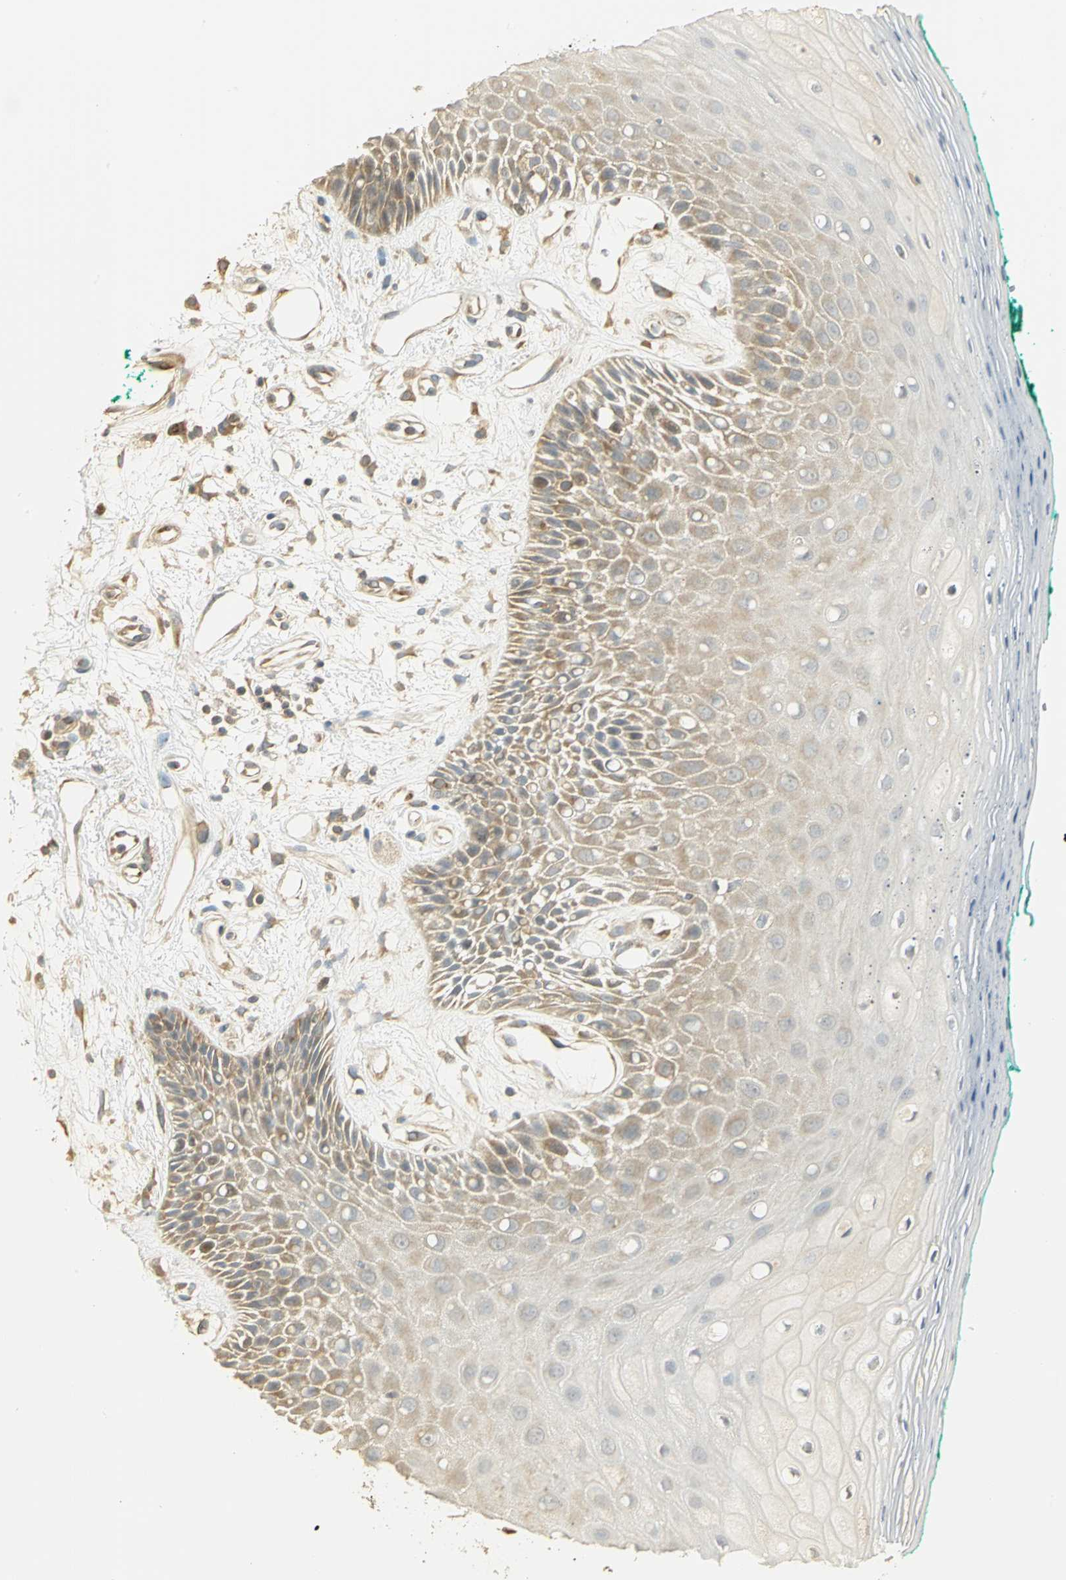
{"staining": {"intensity": "moderate", "quantity": ">75%", "location": "cytoplasmic/membranous"}, "tissue": "oral mucosa", "cell_type": "Squamous epithelial cells", "image_type": "normal", "snomed": [{"axis": "morphology", "description": "Normal tissue, NOS"}, {"axis": "morphology", "description": "Squamous cell carcinoma, NOS"}, {"axis": "topography", "description": "Skeletal muscle"}, {"axis": "topography", "description": "Oral tissue"}, {"axis": "topography", "description": "Head-Neck"}], "caption": "Protein expression analysis of unremarkable human oral mucosa reveals moderate cytoplasmic/membranous staining in approximately >75% of squamous epithelial cells. (brown staining indicates protein expression, while blue staining denotes nuclei).", "gene": "RARS1", "patient": {"sex": "female", "age": 84}}